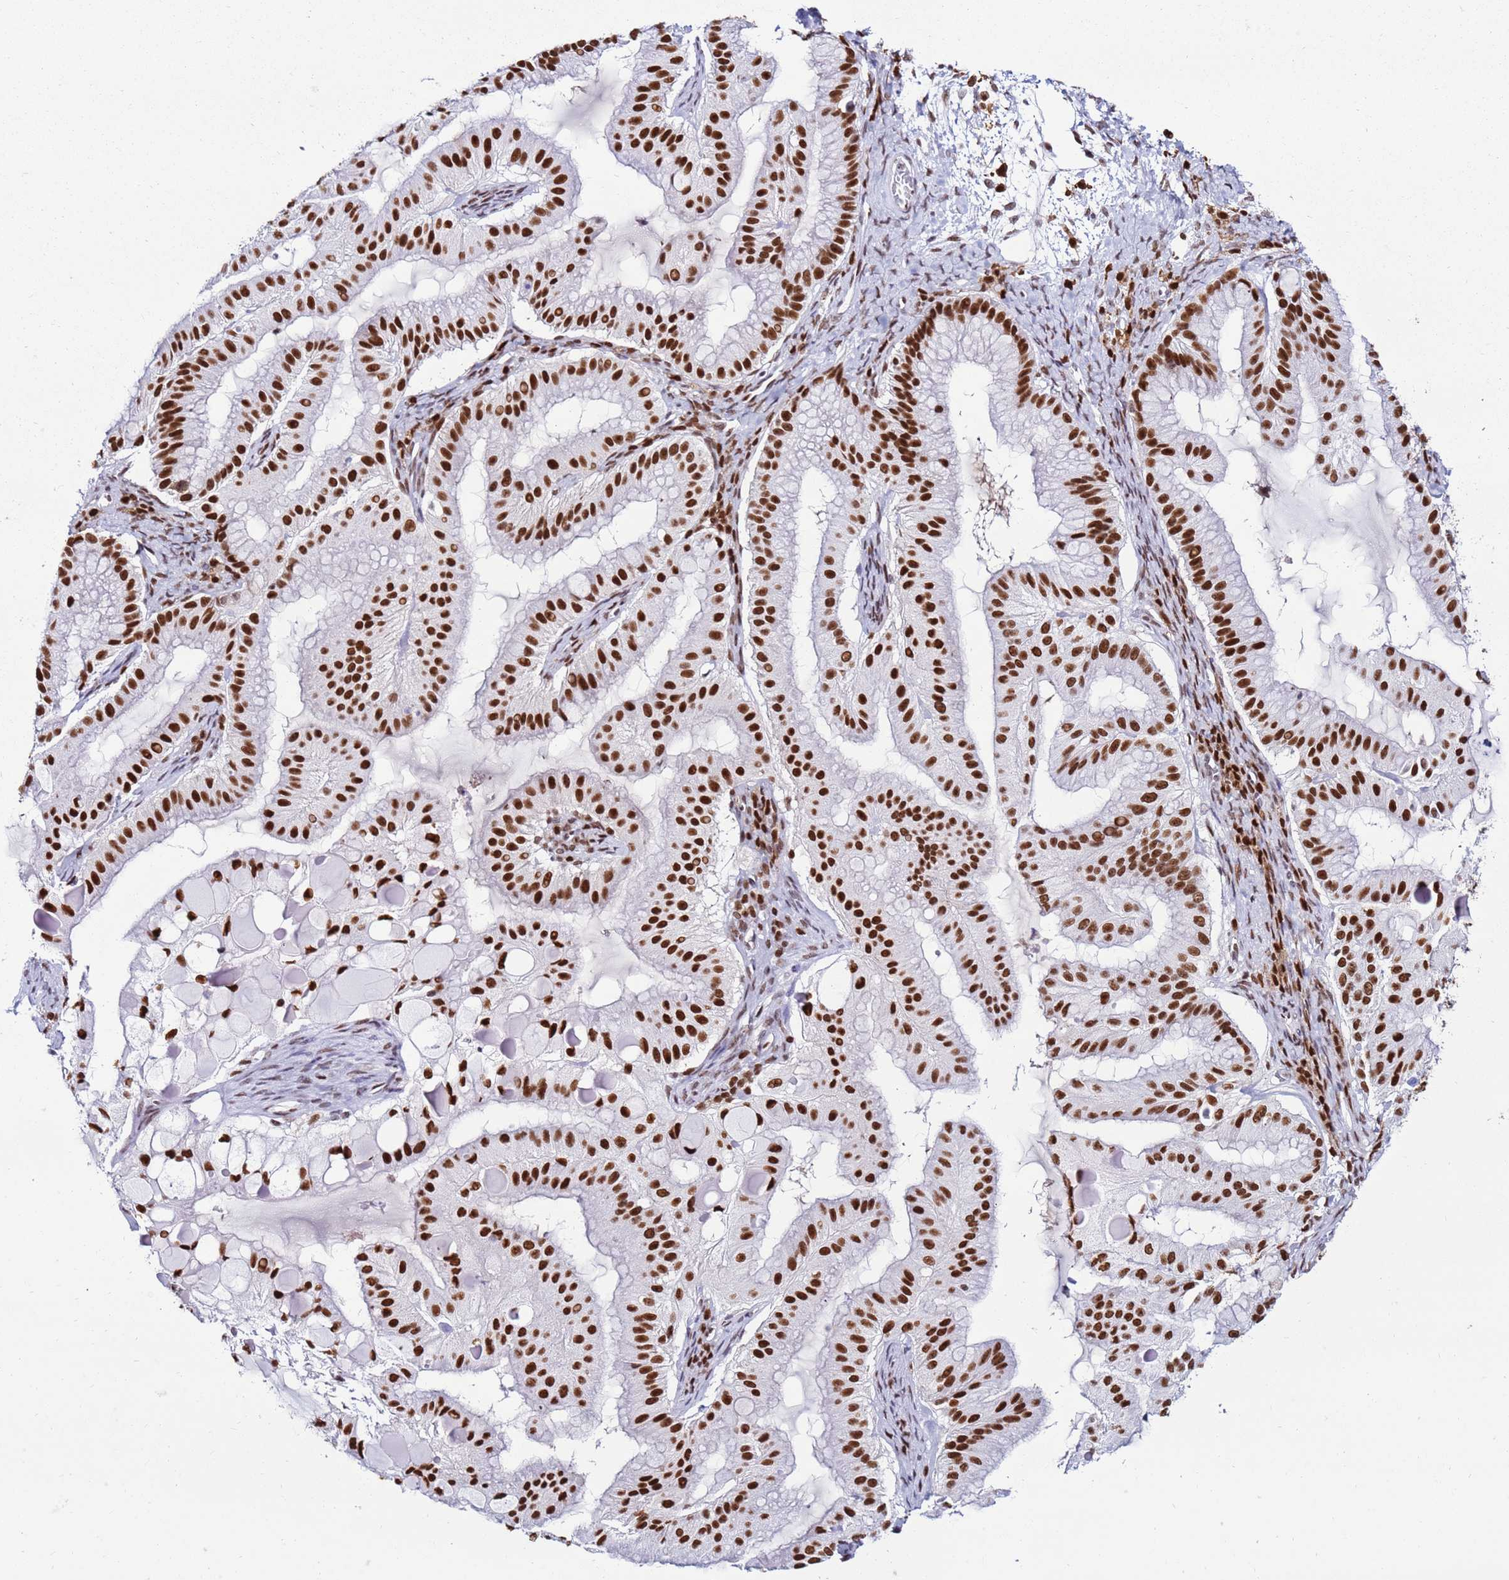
{"staining": {"intensity": "strong", "quantity": ">75%", "location": "nuclear"}, "tissue": "ovarian cancer", "cell_type": "Tumor cells", "image_type": "cancer", "snomed": [{"axis": "morphology", "description": "Cystadenocarcinoma, mucinous, NOS"}, {"axis": "topography", "description": "Ovary"}], "caption": "Ovarian cancer (mucinous cystadenocarcinoma) stained with immunohistochemistry demonstrates strong nuclear positivity in approximately >75% of tumor cells. (DAB IHC, brown staining for protein, blue staining for nuclei).", "gene": "KPNA4", "patient": {"sex": "female", "age": 61}}